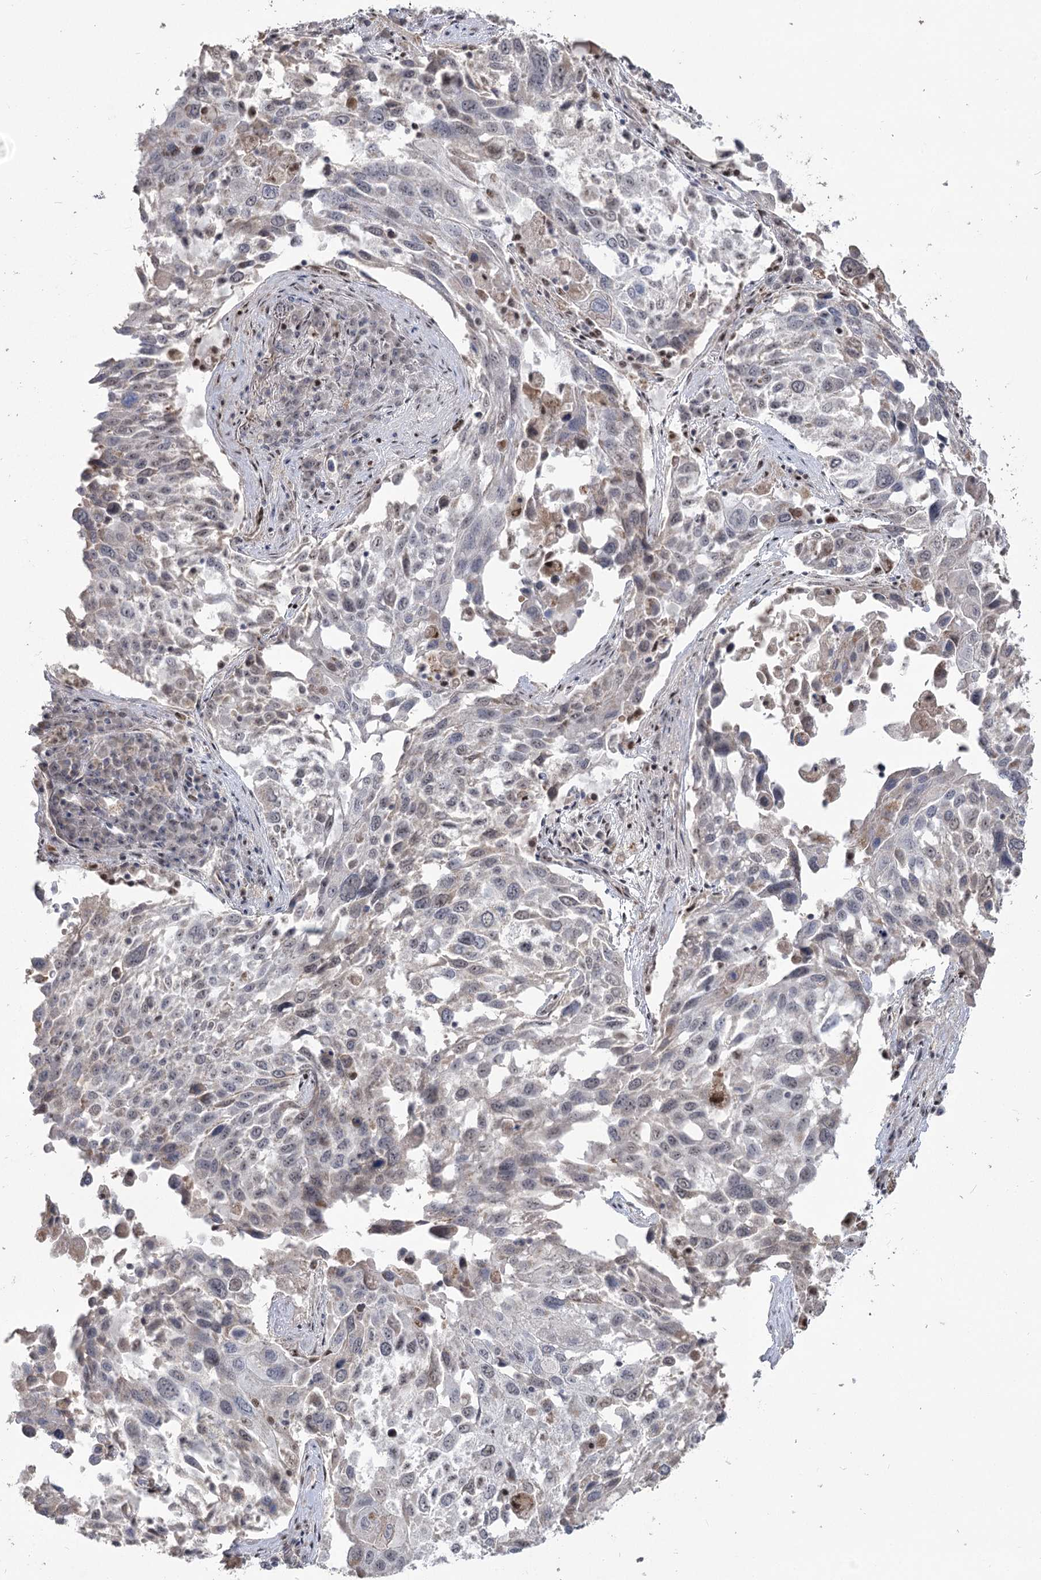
{"staining": {"intensity": "negative", "quantity": "none", "location": "none"}, "tissue": "lung cancer", "cell_type": "Tumor cells", "image_type": "cancer", "snomed": [{"axis": "morphology", "description": "Squamous cell carcinoma, NOS"}, {"axis": "topography", "description": "Lung"}], "caption": "IHC image of human lung cancer (squamous cell carcinoma) stained for a protein (brown), which exhibits no staining in tumor cells.", "gene": "RUFY4", "patient": {"sex": "male", "age": 65}}